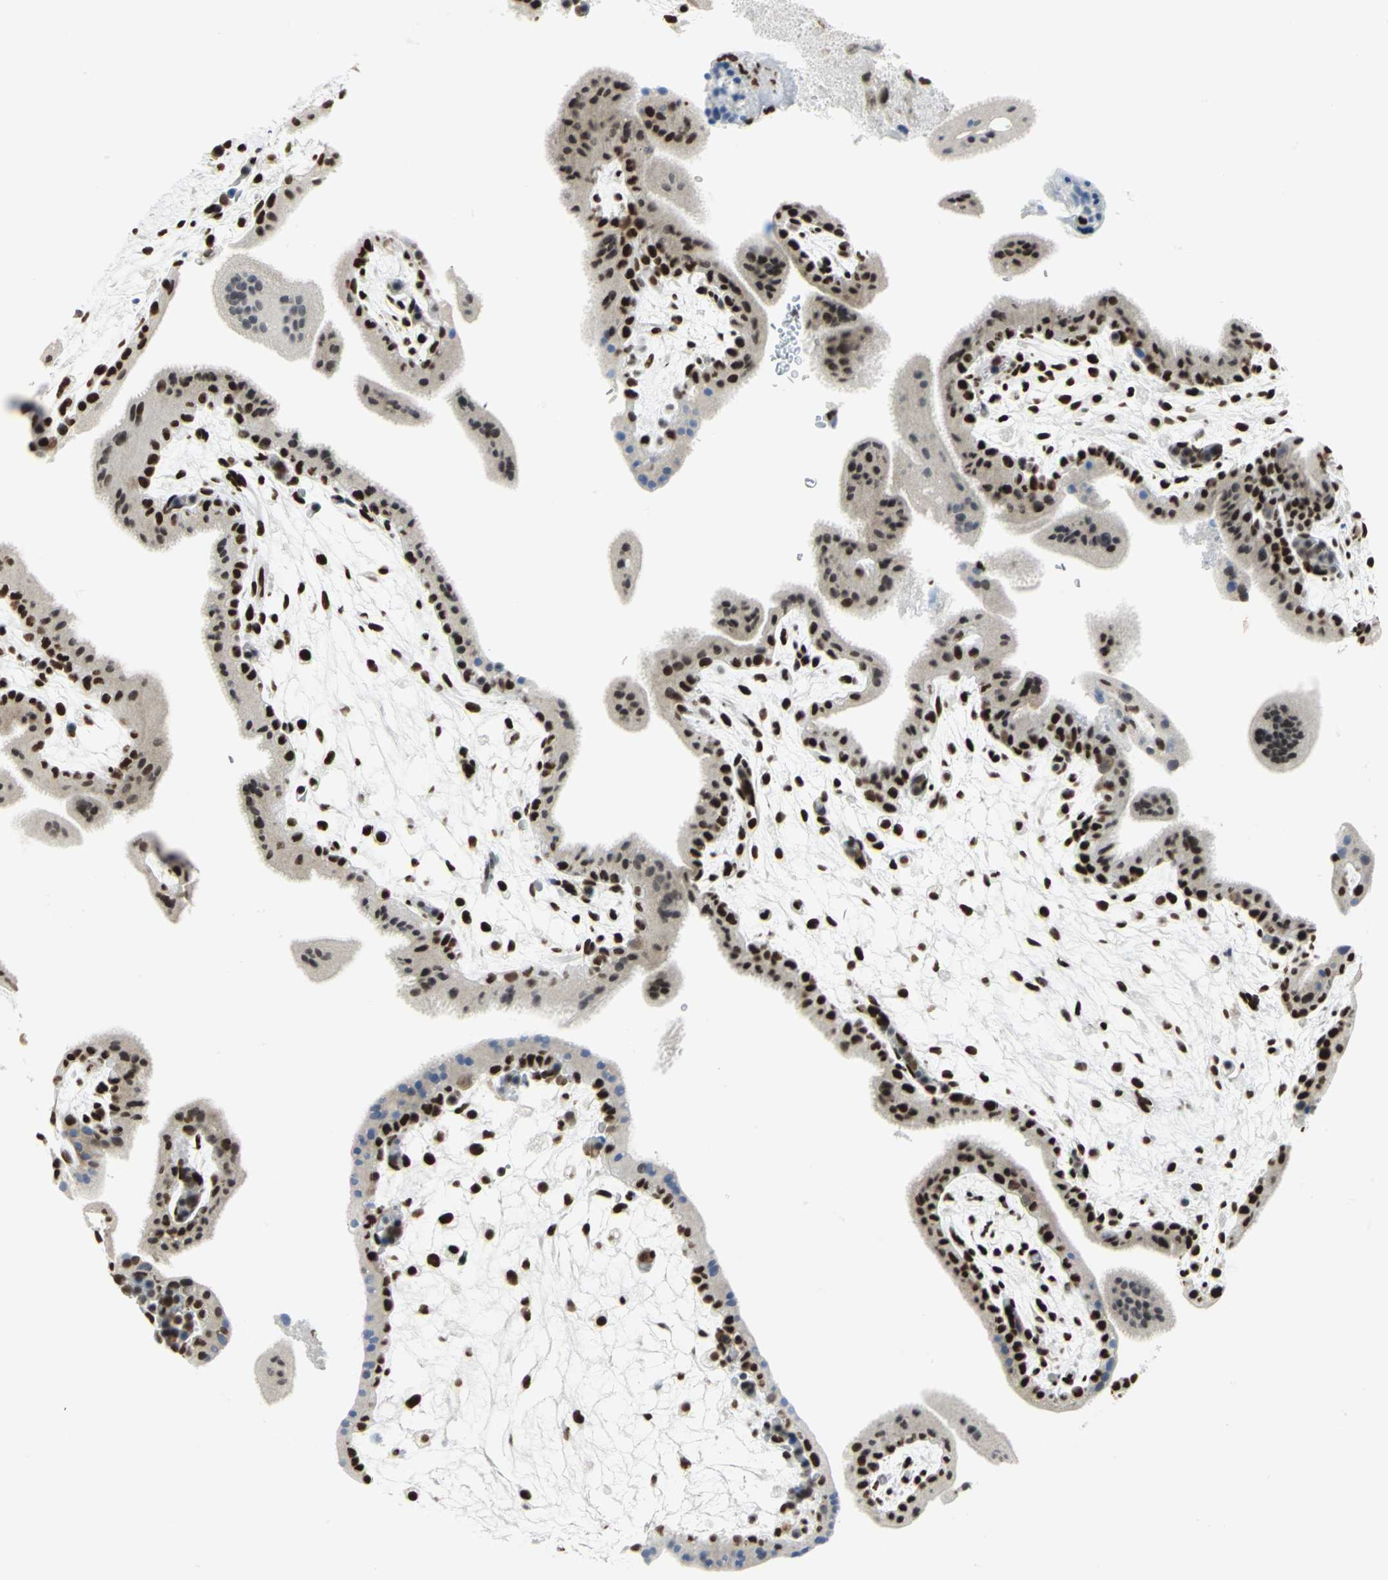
{"staining": {"intensity": "strong", "quantity": ">75%", "location": "nuclear"}, "tissue": "placenta", "cell_type": "Decidual cells", "image_type": "normal", "snomed": [{"axis": "morphology", "description": "Normal tissue, NOS"}, {"axis": "topography", "description": "Placenta"}], "caption": "Immunohistochemistry (IHC) histopathology image of benign human placenta stained for a protein (brown), which displays high levels of strong nuclear positivity in approximately >75% of decidual cells.", "gene": "HMGB1", "patient": {"sex": "female", "age": 35}}